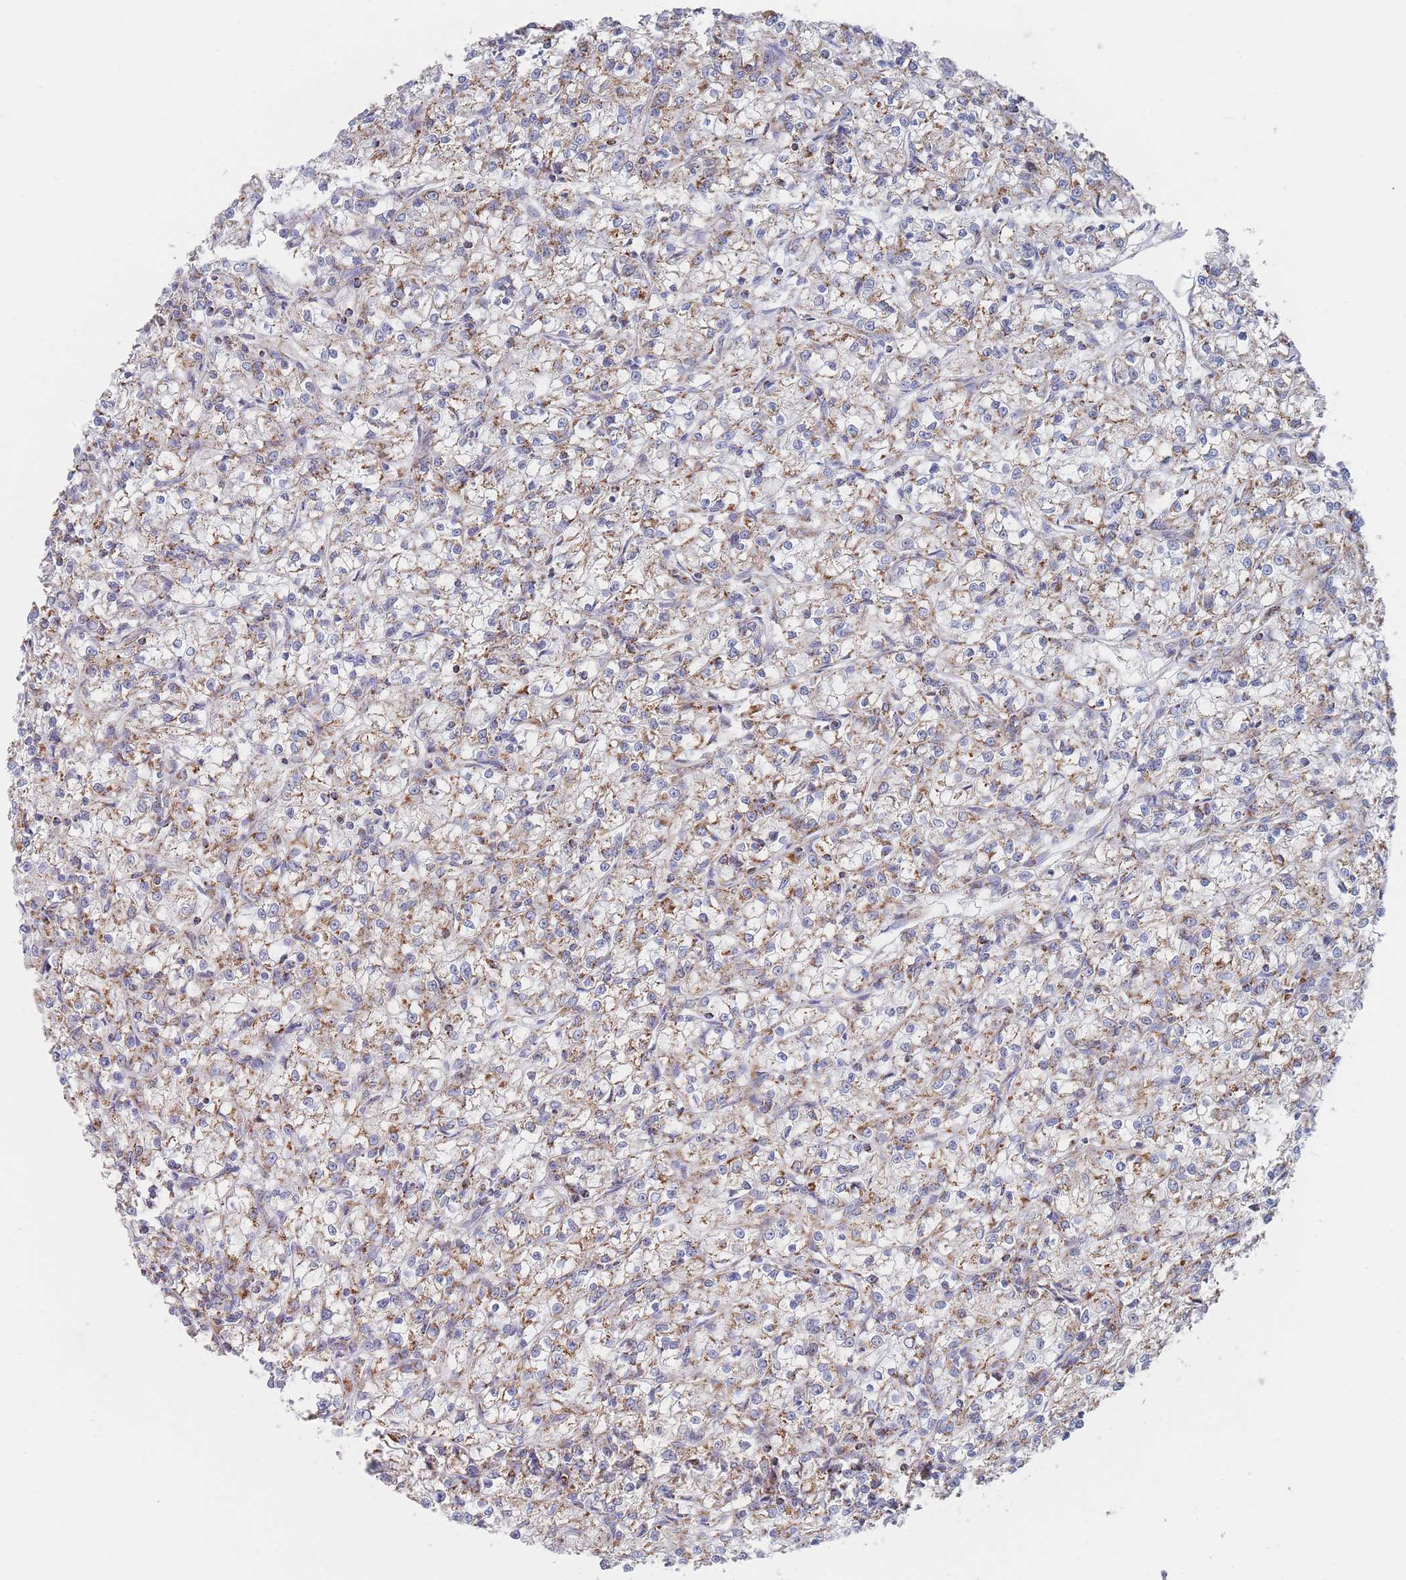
{"staining": {"intensity": "moderate", "quantity": "25%-75%", "location": "cytoplasmic/membranous"}, "tissue": "renal cancer", "cell_type": "Tumor cells", "image_type": "cancer", "snomed": [{"axis": "morphology", "description": "Adenocarcinoma, NOS"}, {"axis": "topography", "description": "Kidney"}], "caption": "IHC image of human renal cancer stained for a protein (brown), which shows medium levels of moderate cytoplasmic/membranous positivity in approximately 25%-75% of tumor cells.", "gene": "IKZF4", "patient": {"sex": "female", "age": 59}}